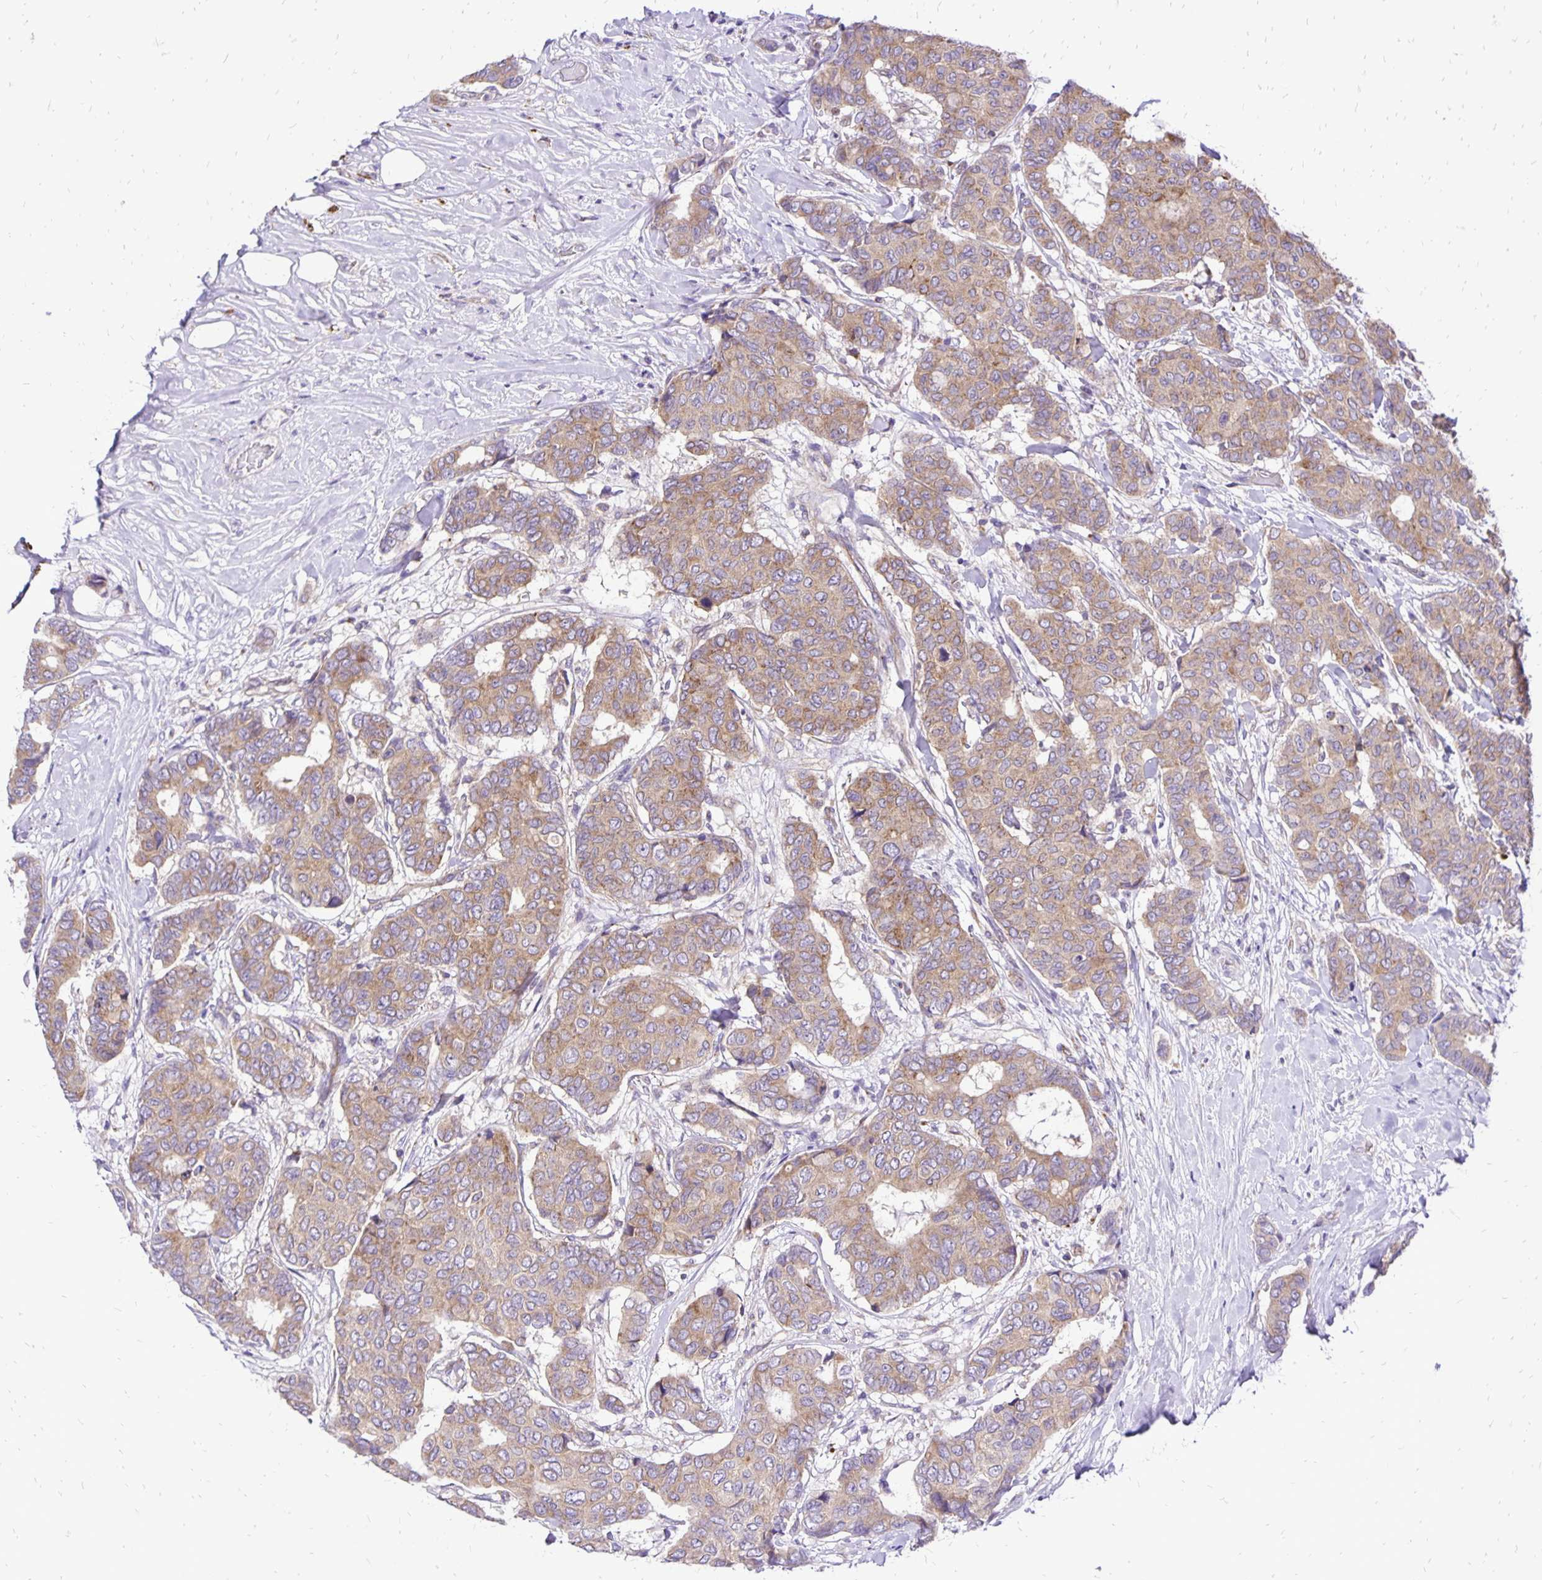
{"staining": {"intensity": "weak", "quantity": ">75%", "location": "cytoplasmic/membranous"}, "tissue": "breast cancer", "cell_type": "Tumor cells", "image_type": "cancer", "snomed": [{"axis": "morphology", "description": "Duct carcinoma"}, {"axis": "topography", "description": "Breast"}], "caption": "Breast cancer tissue exhibits weak cytoplasmic/membranous positivity in about >75% of tumor cells", "gene": "EIF5A", "patient": {"sex": "female", "age": 75}}